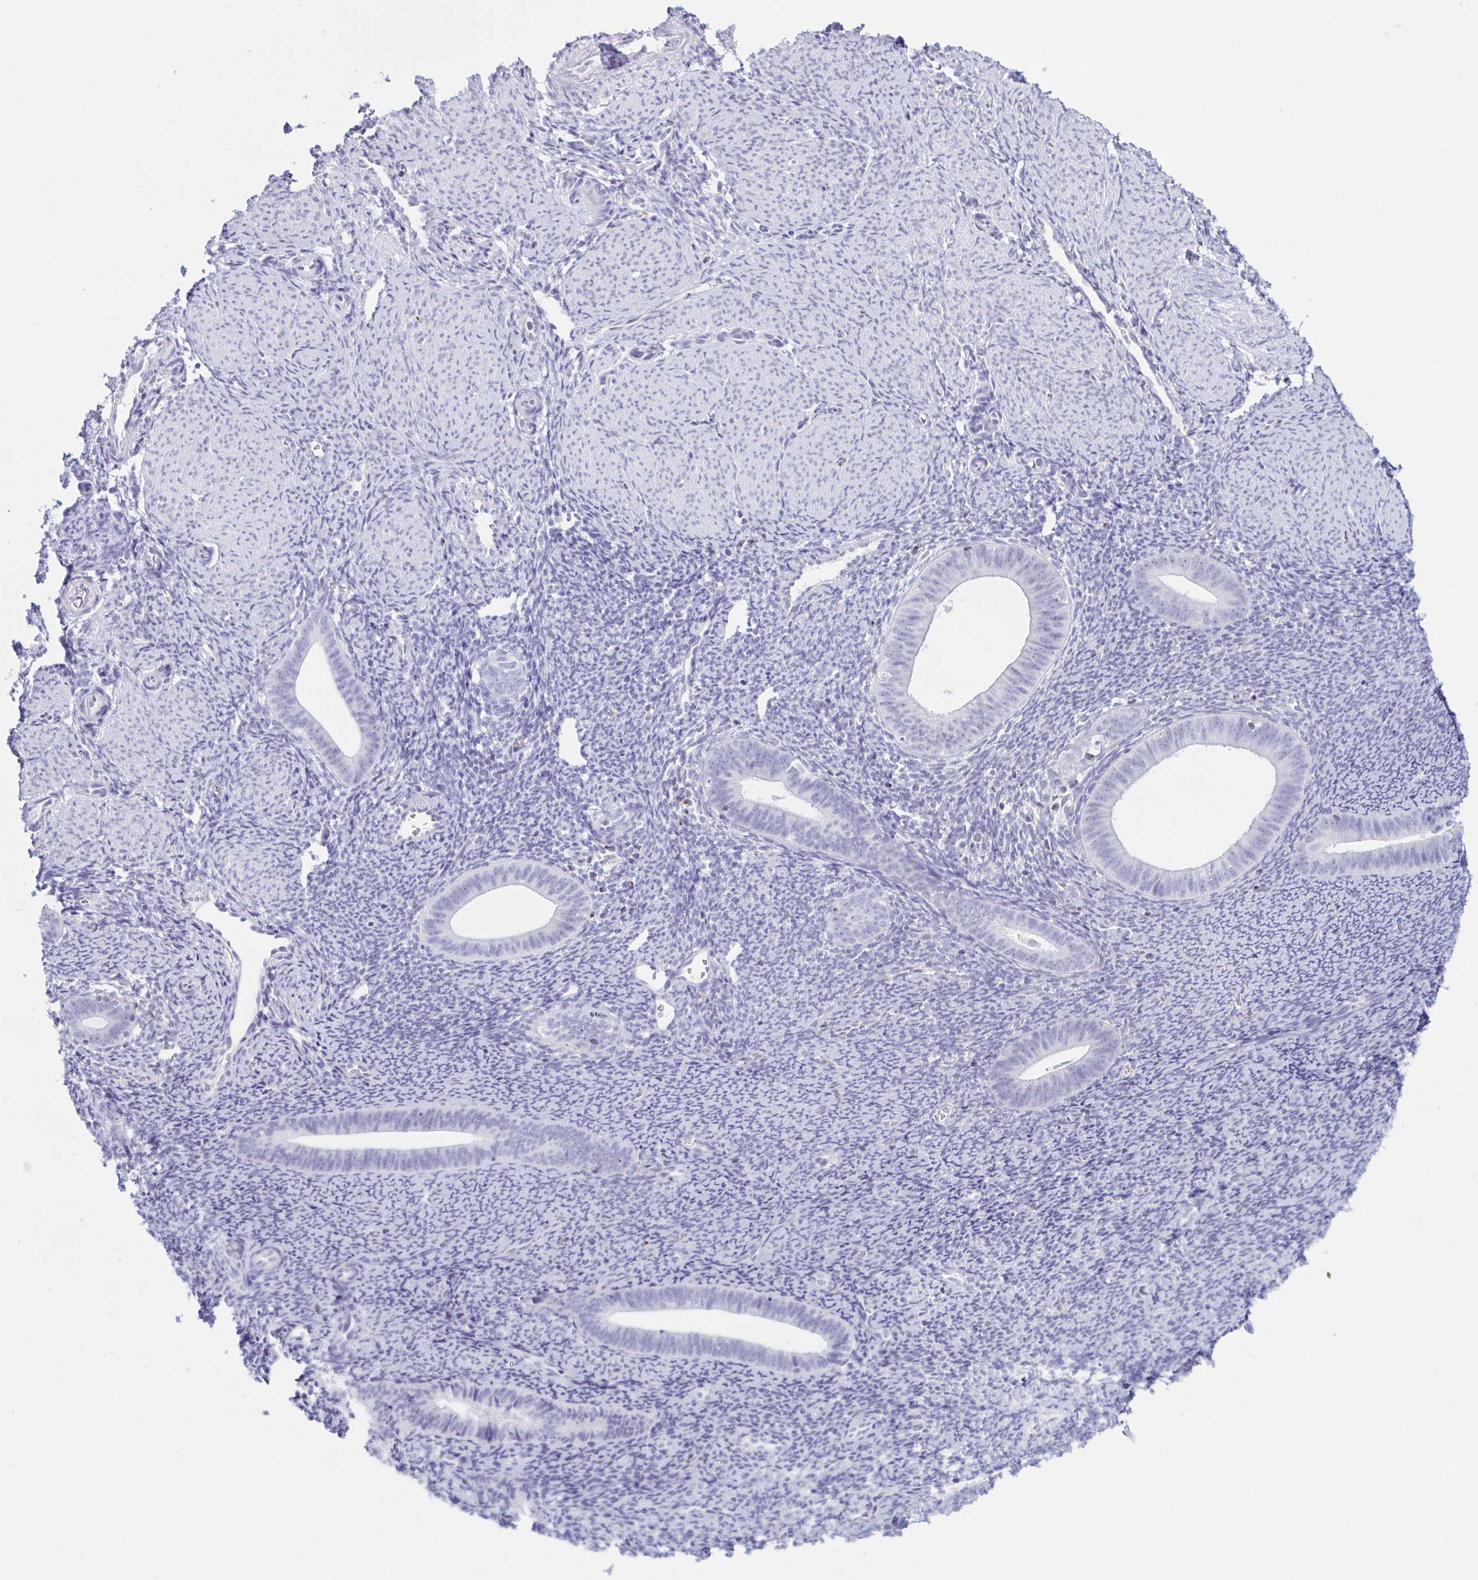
{"staining": {"intensity": "negative", "quantity": "none", "location": "none"}, "tissue": "endometrium", "cell_type": "Cells in endometrial stroma", "image_type": "normal", "snomed": [{"axis": "morphology", "description": "Normal tissue, NOS"}, {"axis": "topography", "description": "Endometrium"}], "caption": "The photomicrograph demonstrates no significant positivity in cells in endometrial stroma of endometrium.", "gene": "XCL1", "patient": {"sex": "female", "age": 39}}